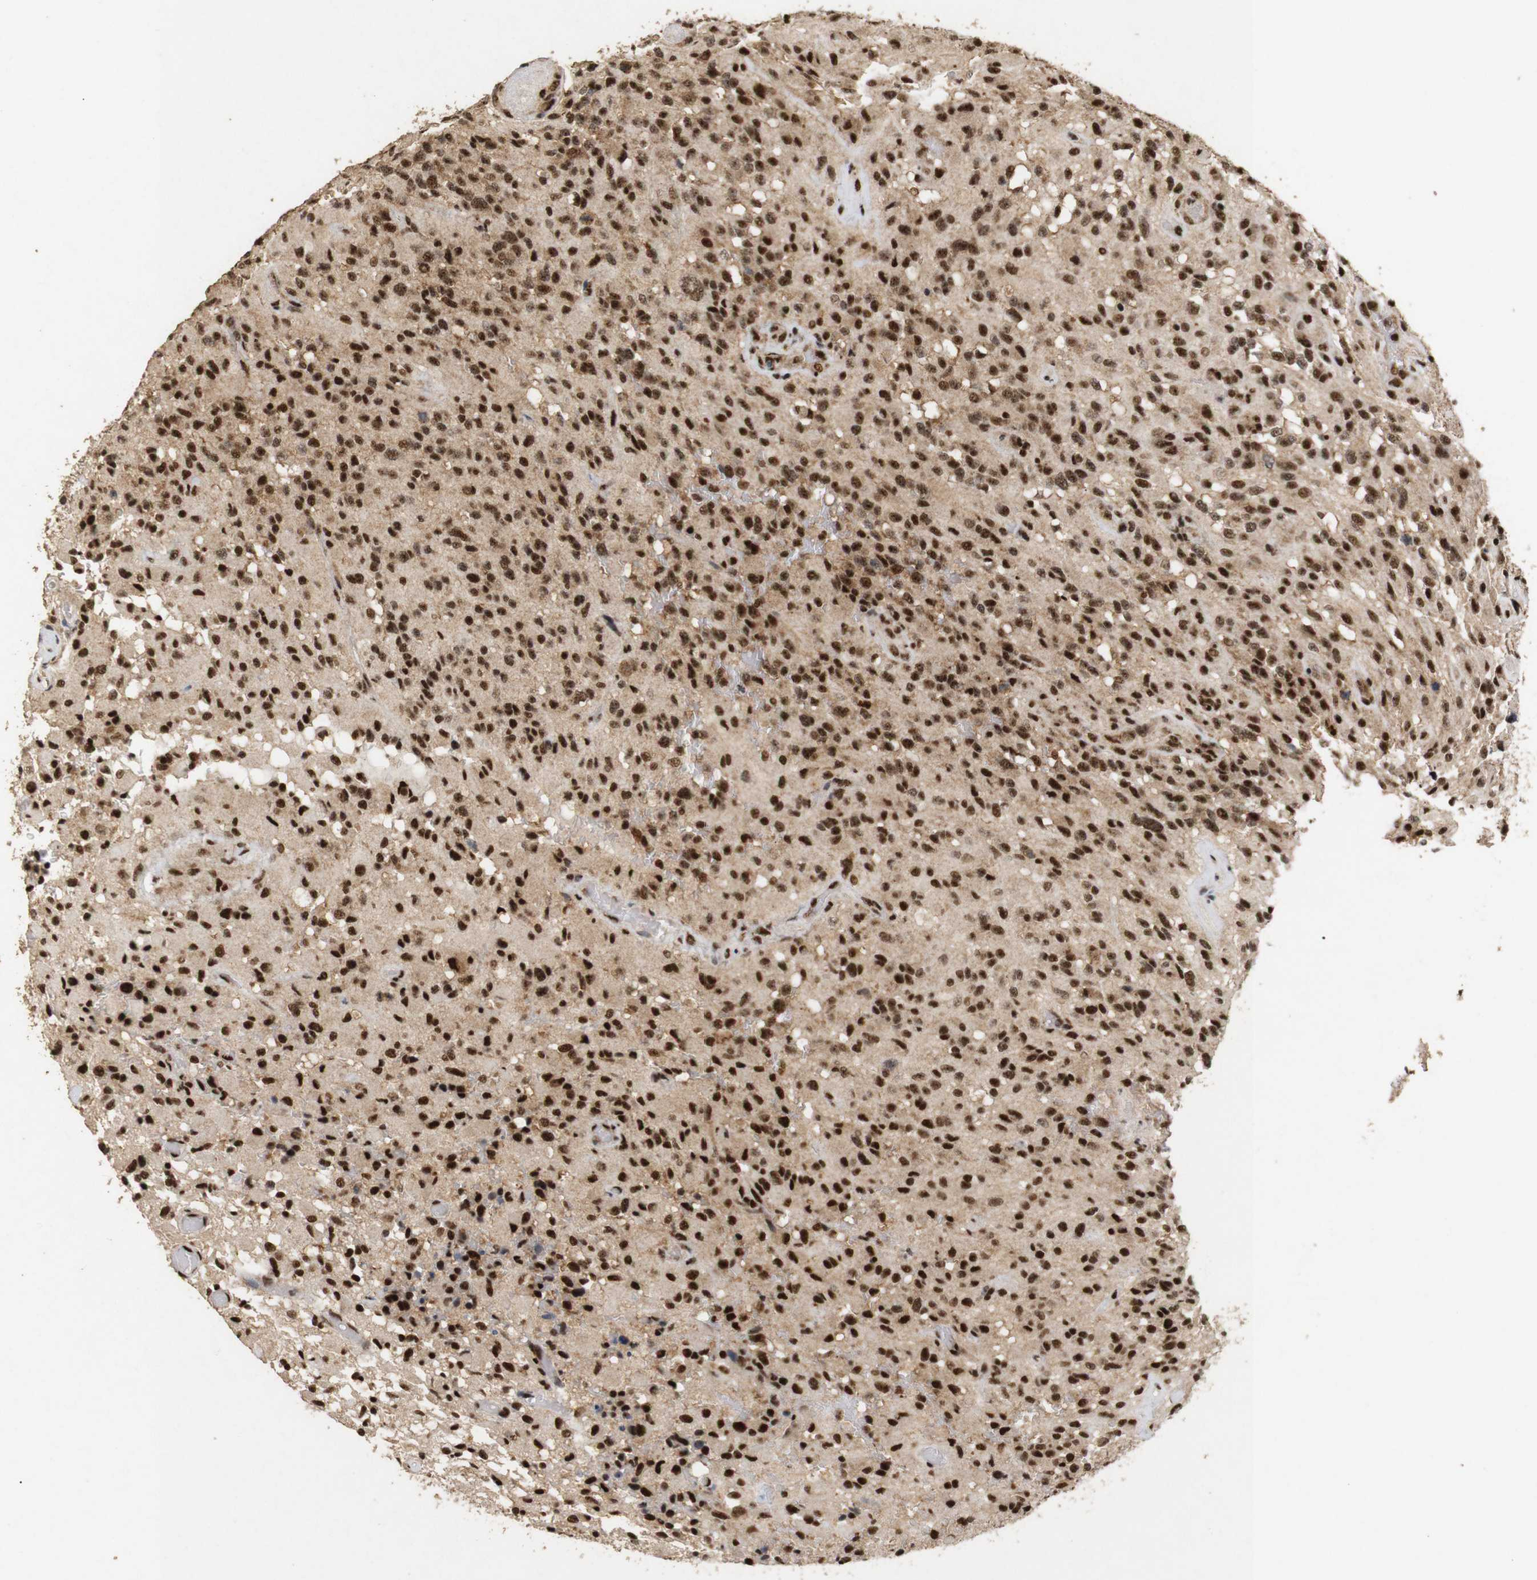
{"staining": {"intensity": "strong", "quantity": ">75%", "location": "cytoplasmic/membranous,nuclear"}, "tissue": "glioma", "cell_type": "Tumor cells", "image_type": "cancer", "snomed": [{"axis": "morphology", "description": "Glioma, malignant, High grade"}, {"axis": "topography", "description": "Brain"}], "caption": "The histopathology image shows immunohistochemical staining of malignant glioma (high-grade). There is strong cytoplasmic/membranous and nuclear staining is identified in approximately >75% of tumor cells.", "gene": "PYM1", "patient": {"sex": "male", "age": 71}}